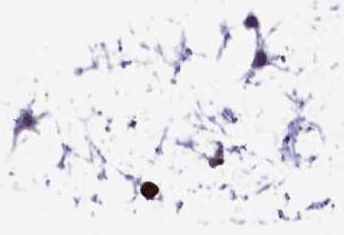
{"staining": {"intensity": "weak", "quantity": "<25%", "location": "cytoplasmic/membranous,nuclear"}, "tissue": "nasopharynx", "cell_type": "Respiratory epithelial cells", "image_type": "normal", "snomed": [{"axis": "morphology", "description": "Normal tissue, NOS"}, {"axis": "morphology", "description": "Inflammation, NOS"}, {"axis": "morphology", "description": "Malignant melanoma, Metastatic site"}, {"axis": "topography", "description": "Nasopharynx"}], "caption": "The IHC image has no significant staining in respiratory epithelial cells of nasopharynx. The staining was performed using DAB (3,3'-diaminobenzidine) to visualize the protein expression in brown, while the nuclei were stained in blue with hematoxylin (Magnification: 20x).", "gene": "CNEP1R1", "patient": {"sex": "male", "age": 70}}